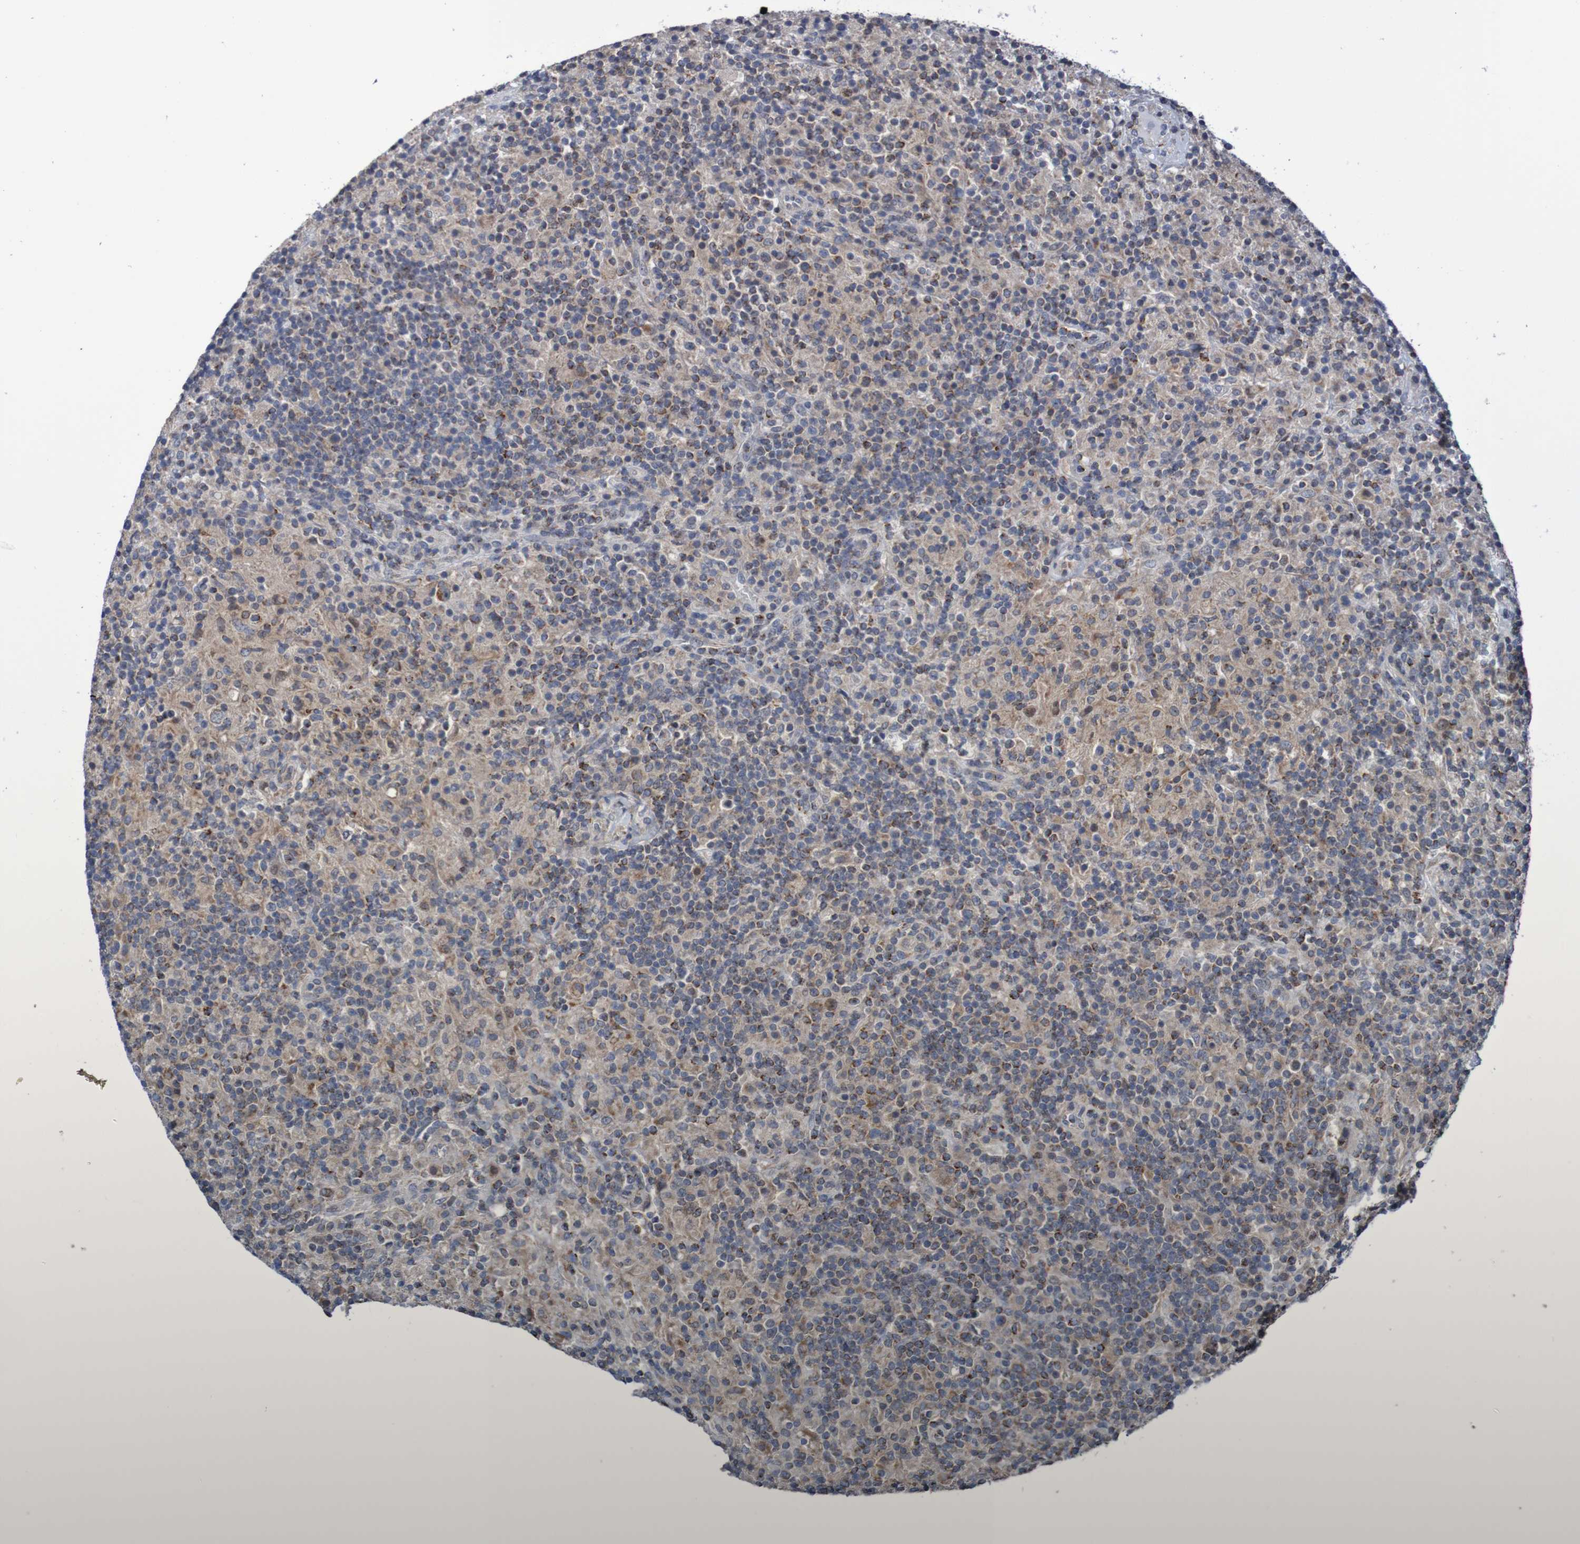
{"staining": {"intensity": "strong", "quantity": "25%-75%", "location": "cytoplasmic/membranous"}, "tissue": "lymphoma", "cell_type": "Tumor cells", "image_type": "cancer", "snomed": [{"axis": "morphology", "description": "Hodgkin's disease, NOS"}, {"axis": "topography", "description": "Lymph node"}], "caption": "The micrograph shows a brown stain indicating the presence of a protein in the cytoplasmic/membranous of tumor cells in Hodgkin's disease.", "gene": "C3orf18", "patient": {"sex": "male", "age": 70}}